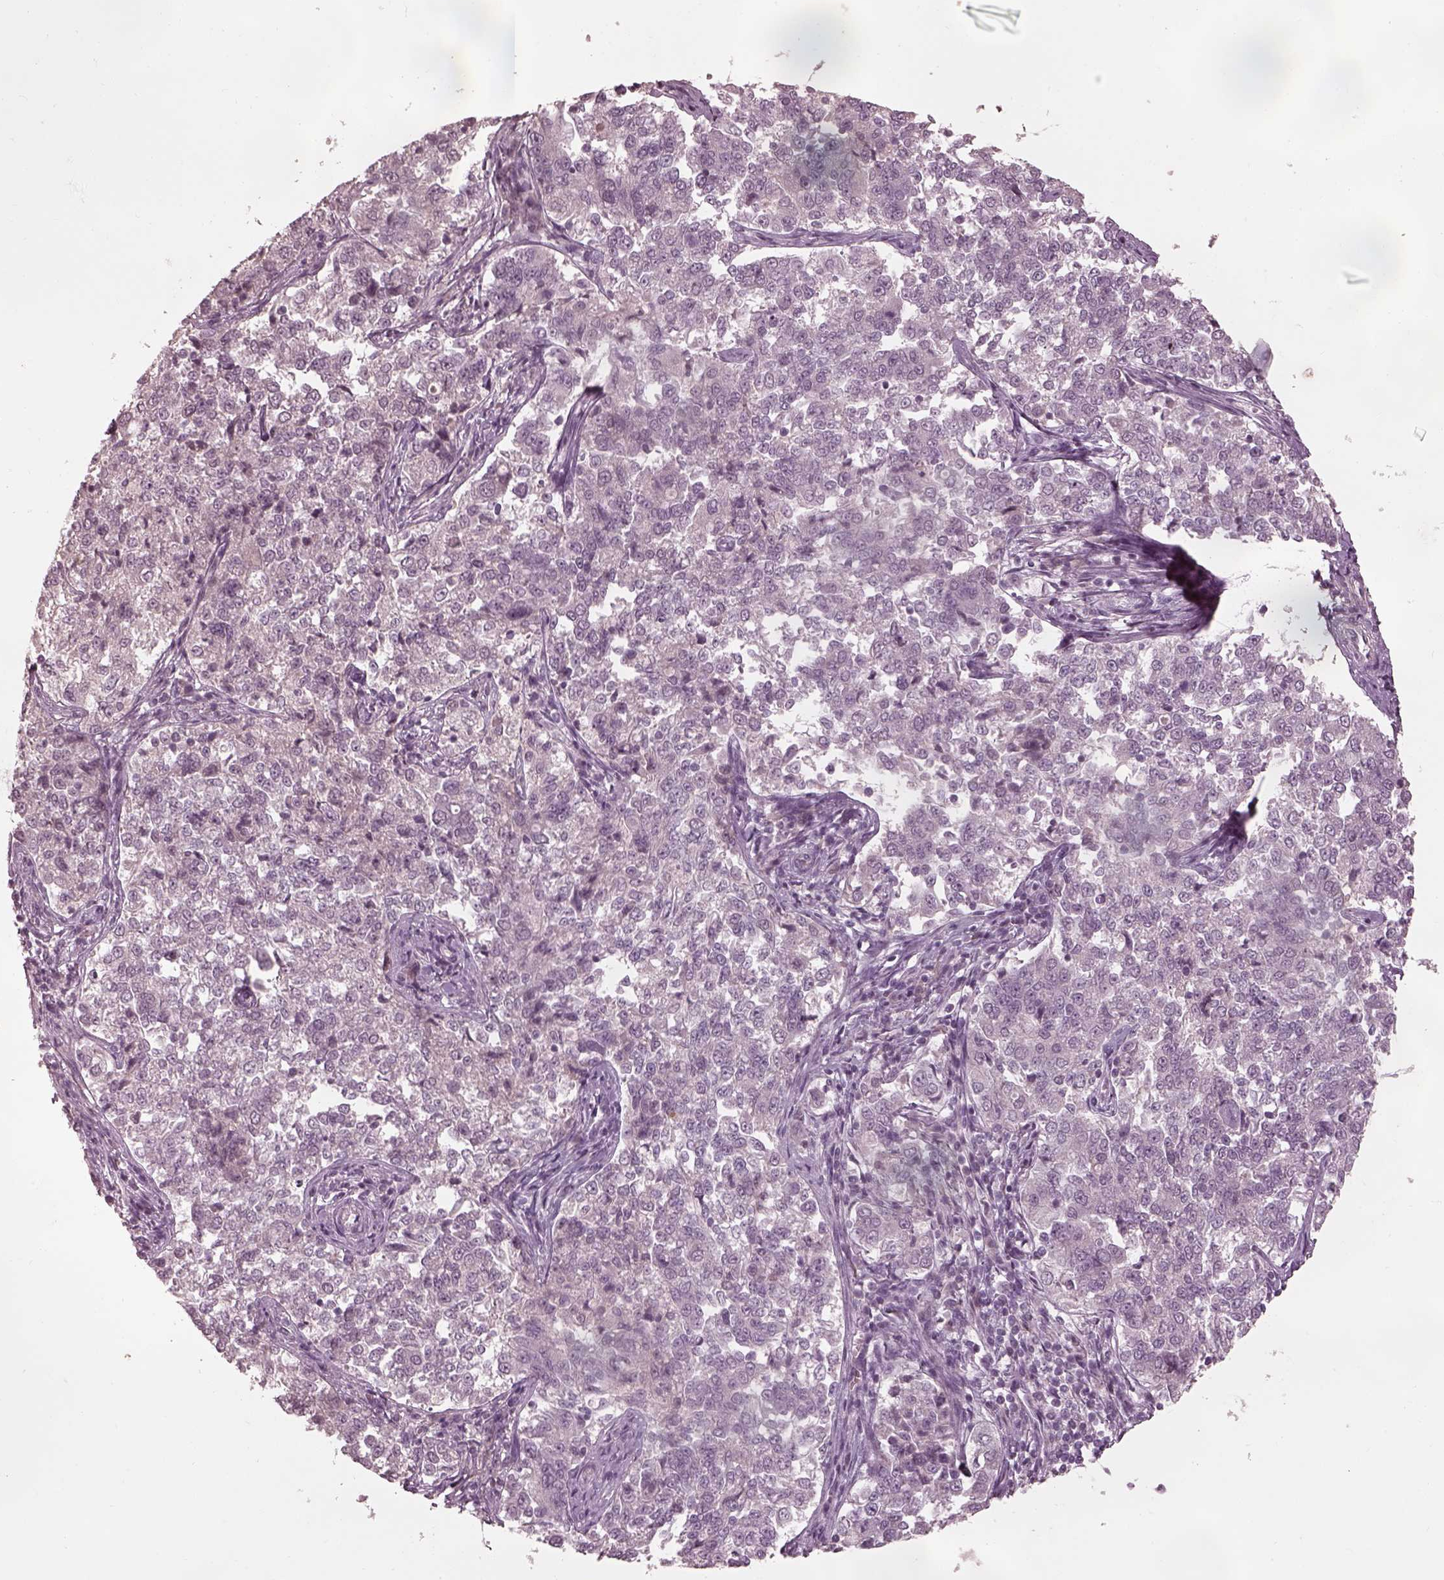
{"staining": {"intensity": "negative", "quantity": "none", "location": "none"}, "tissue": "endometrial cancer", "cell_type": "Tumor cells", "image_type": "cancer", "snomed": [{"axis": "morphology", "description": "Adenocarcinoma, NOS"}, {"axis": "topography", "description": "Endometrium"}], "caption": "Tumor cells show no significant protein staining in endometrial adenocarcinoma. (DAB immunohistochemistry with hematoxylin counter stain).", "gene": "KCNA2", "patient": {"sex": "female", "age": 43}}